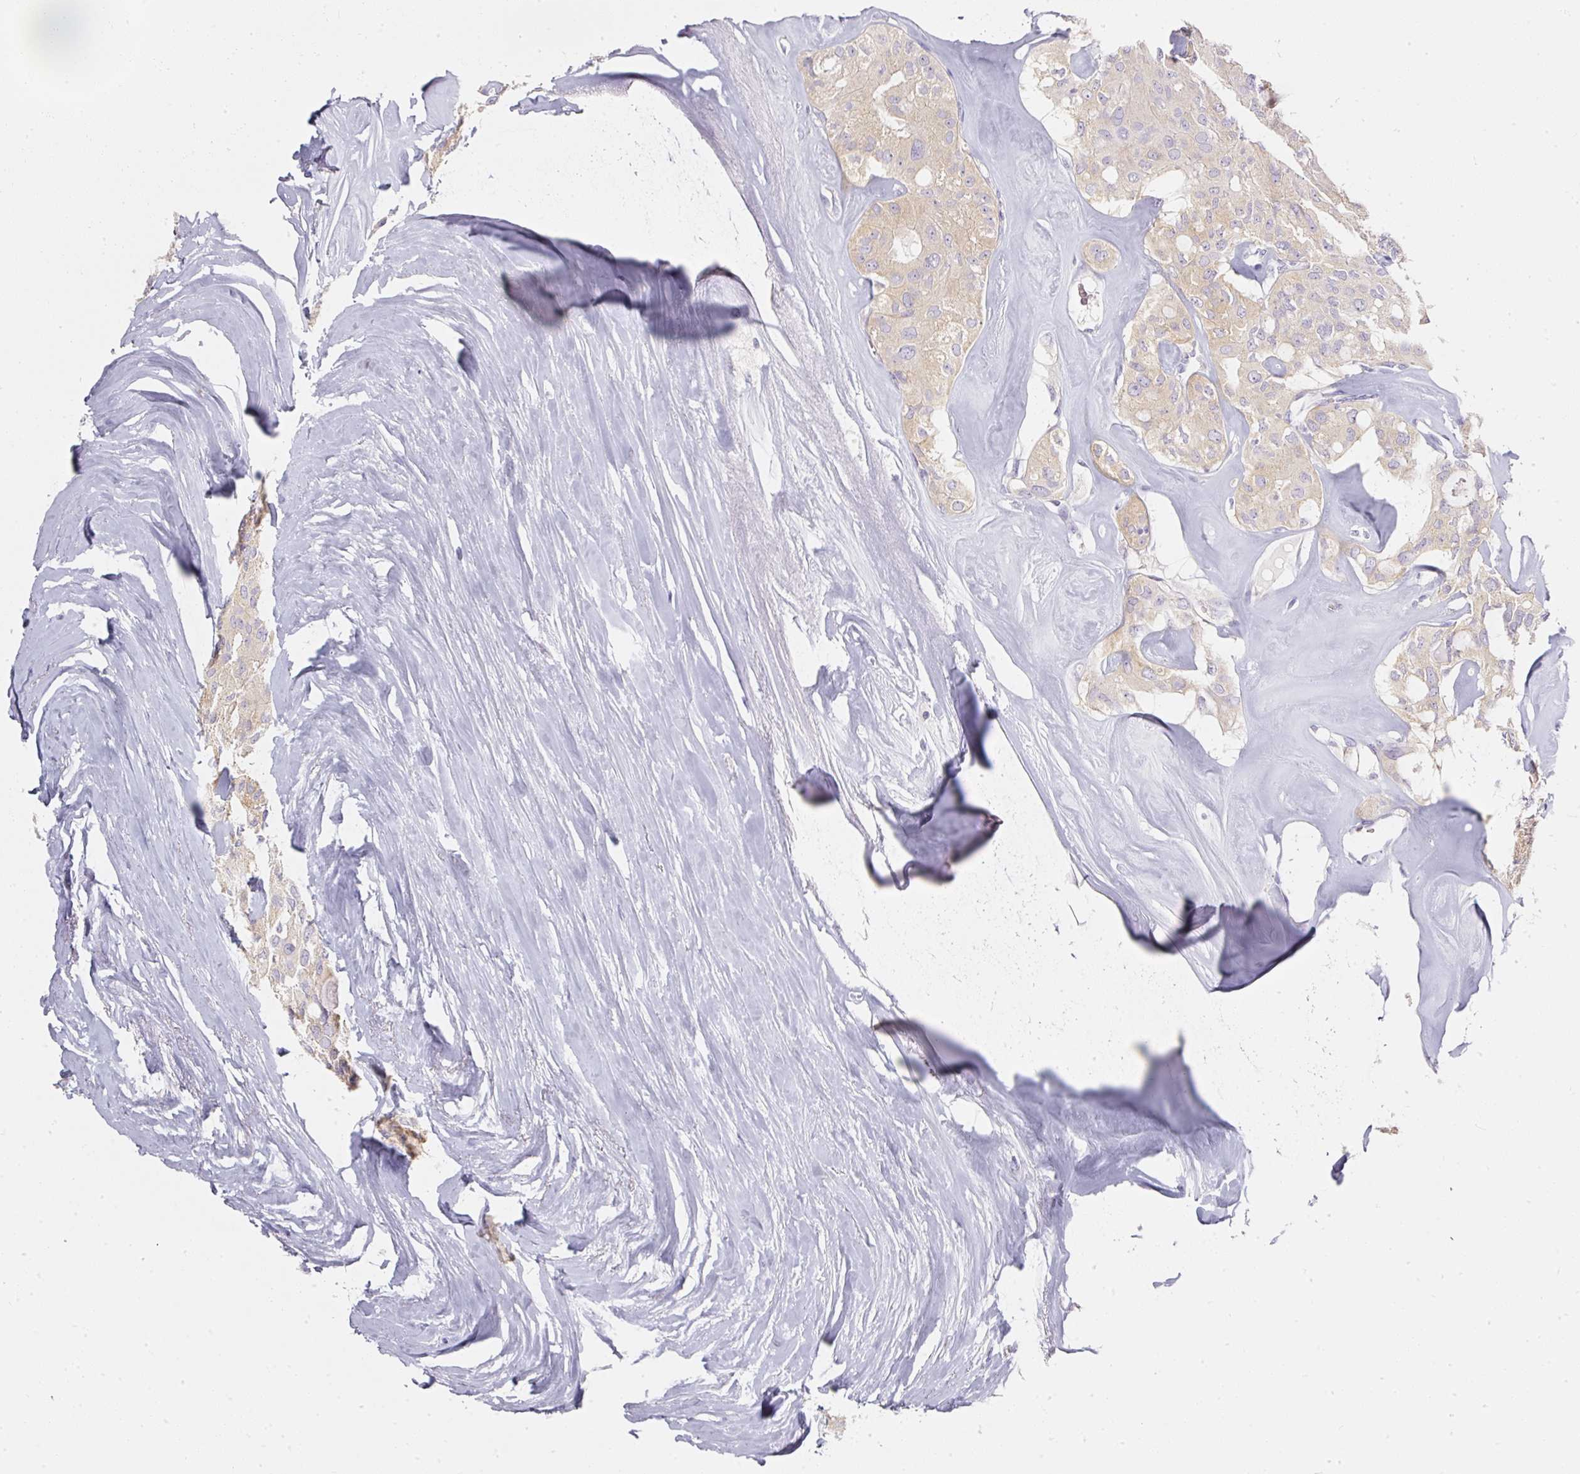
{"staining": {"intensity": "weak", "quantity": "25%-75%", "location": "cytoplasmic/membranous"}, "tissue": "thyroid cancer", "cell_type": "Tumor cells", "image_type": "cancer", "snomed": [{"axis": "morphology", "description": "Follicular adenoma carcinoma, NOS"}, {"axis": "topography", "description": "Thyroid gland"}], "caption": "IHC image of thyroid follicular adenoma carcinoma stained for a protein (brown), which shows low levels of weak cytoplasmic/membranous positivity in about 25%-75% of tumor cells.", "gene": "PDXDC1", "patient": {"sex": "male", "age": 75}}